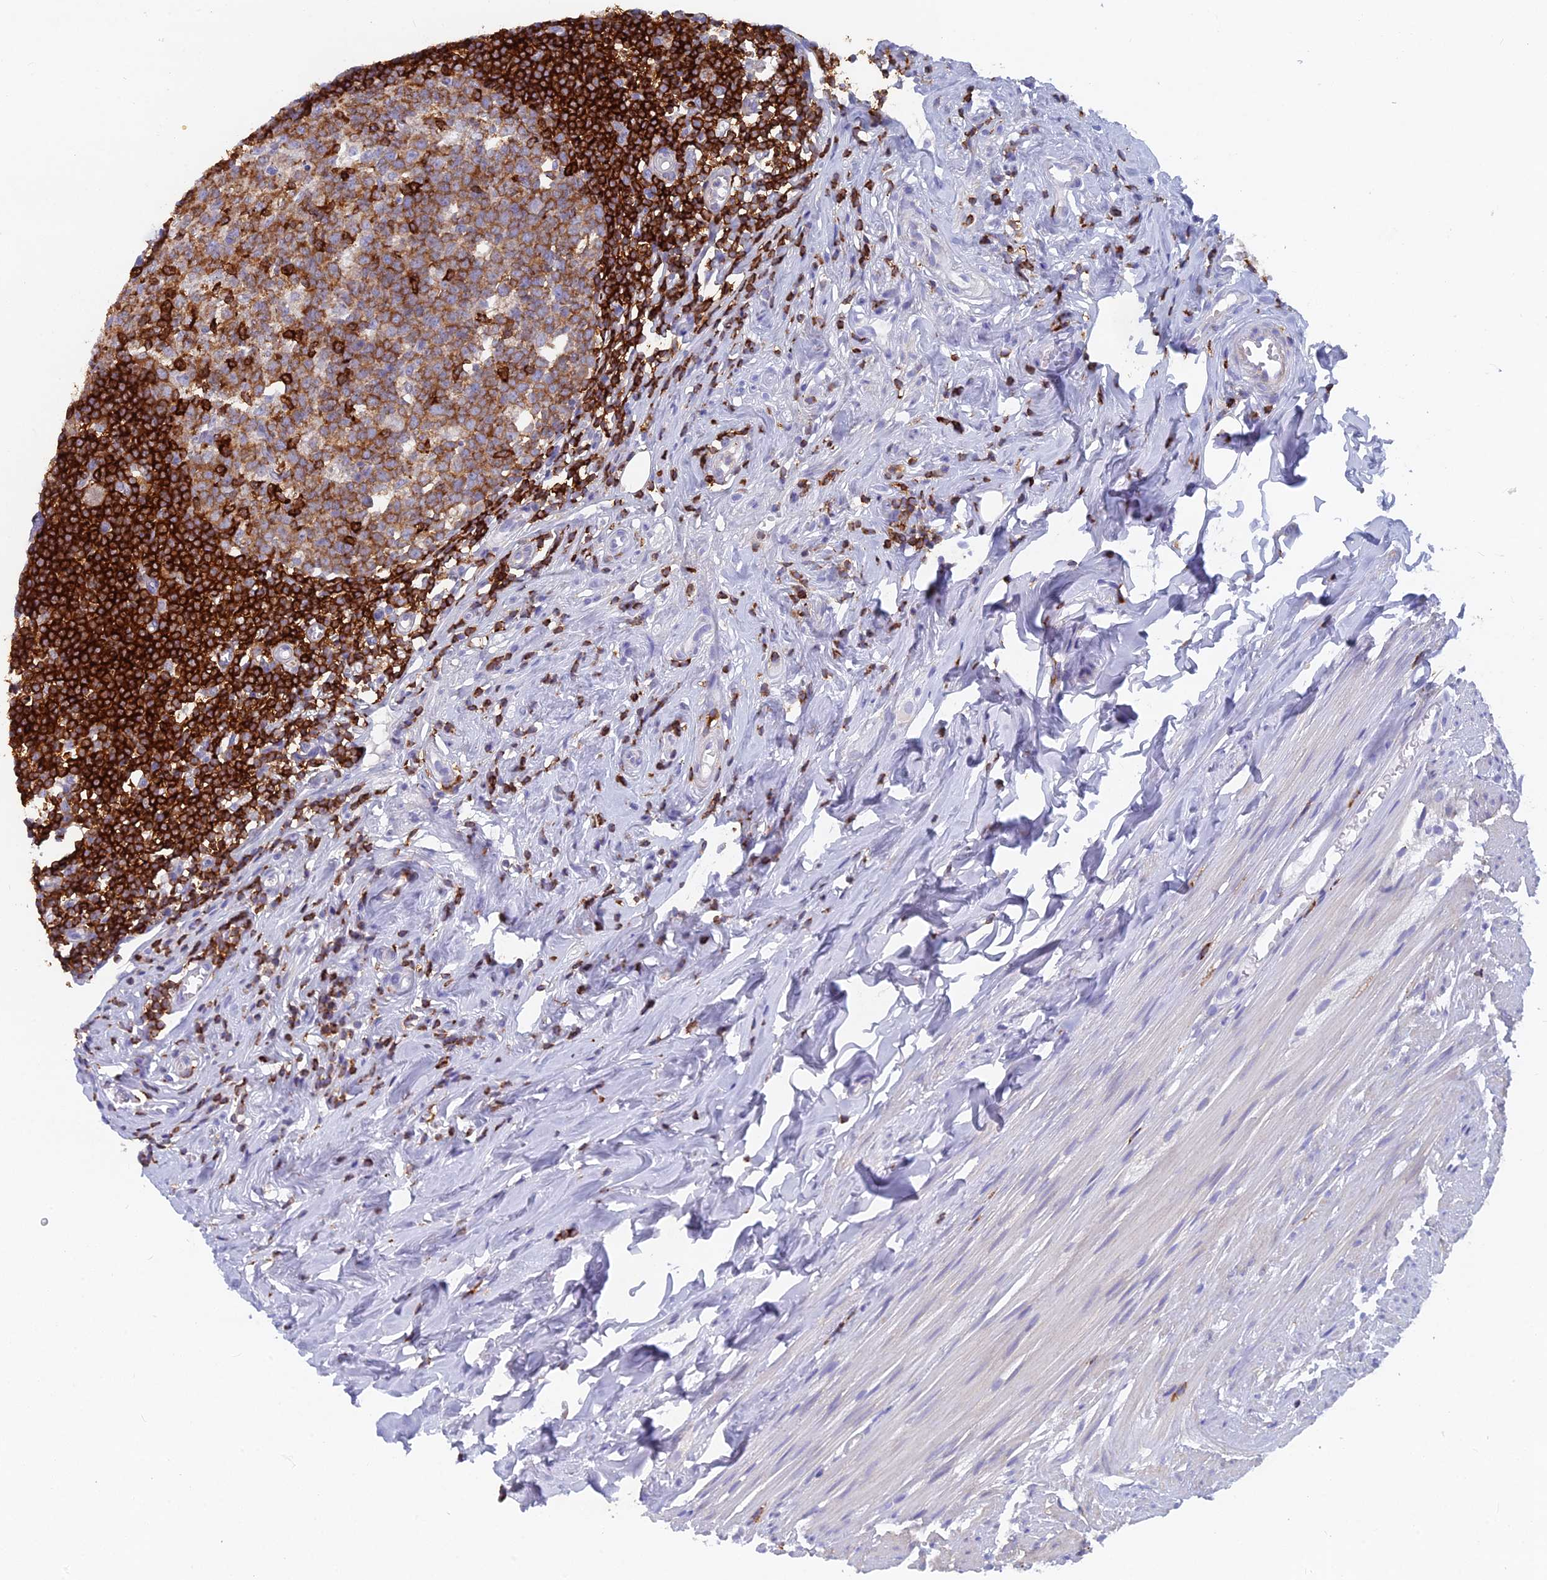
{"staining": {"intensity": "weak", "quantity": "<25%", "location": "cytoplasmic/membranous"}, "tissue": "appendix", "cell_type": "Glandular cells", "image_type": "normal", "snomed": [{"axis": "morphology", "description": "Normal tissue, NOS"}, {"axis": "topography", "description": "Appendix"}], "caption": "DAB immunohistochemical staining of benign human appendix demonstrates no significant expression in glandular cells. (Immunohistochemistry, brightfield microscopy, high magnification).", "gene": "ABI3BP", "patient": {"sex": "female", "age": 51}}